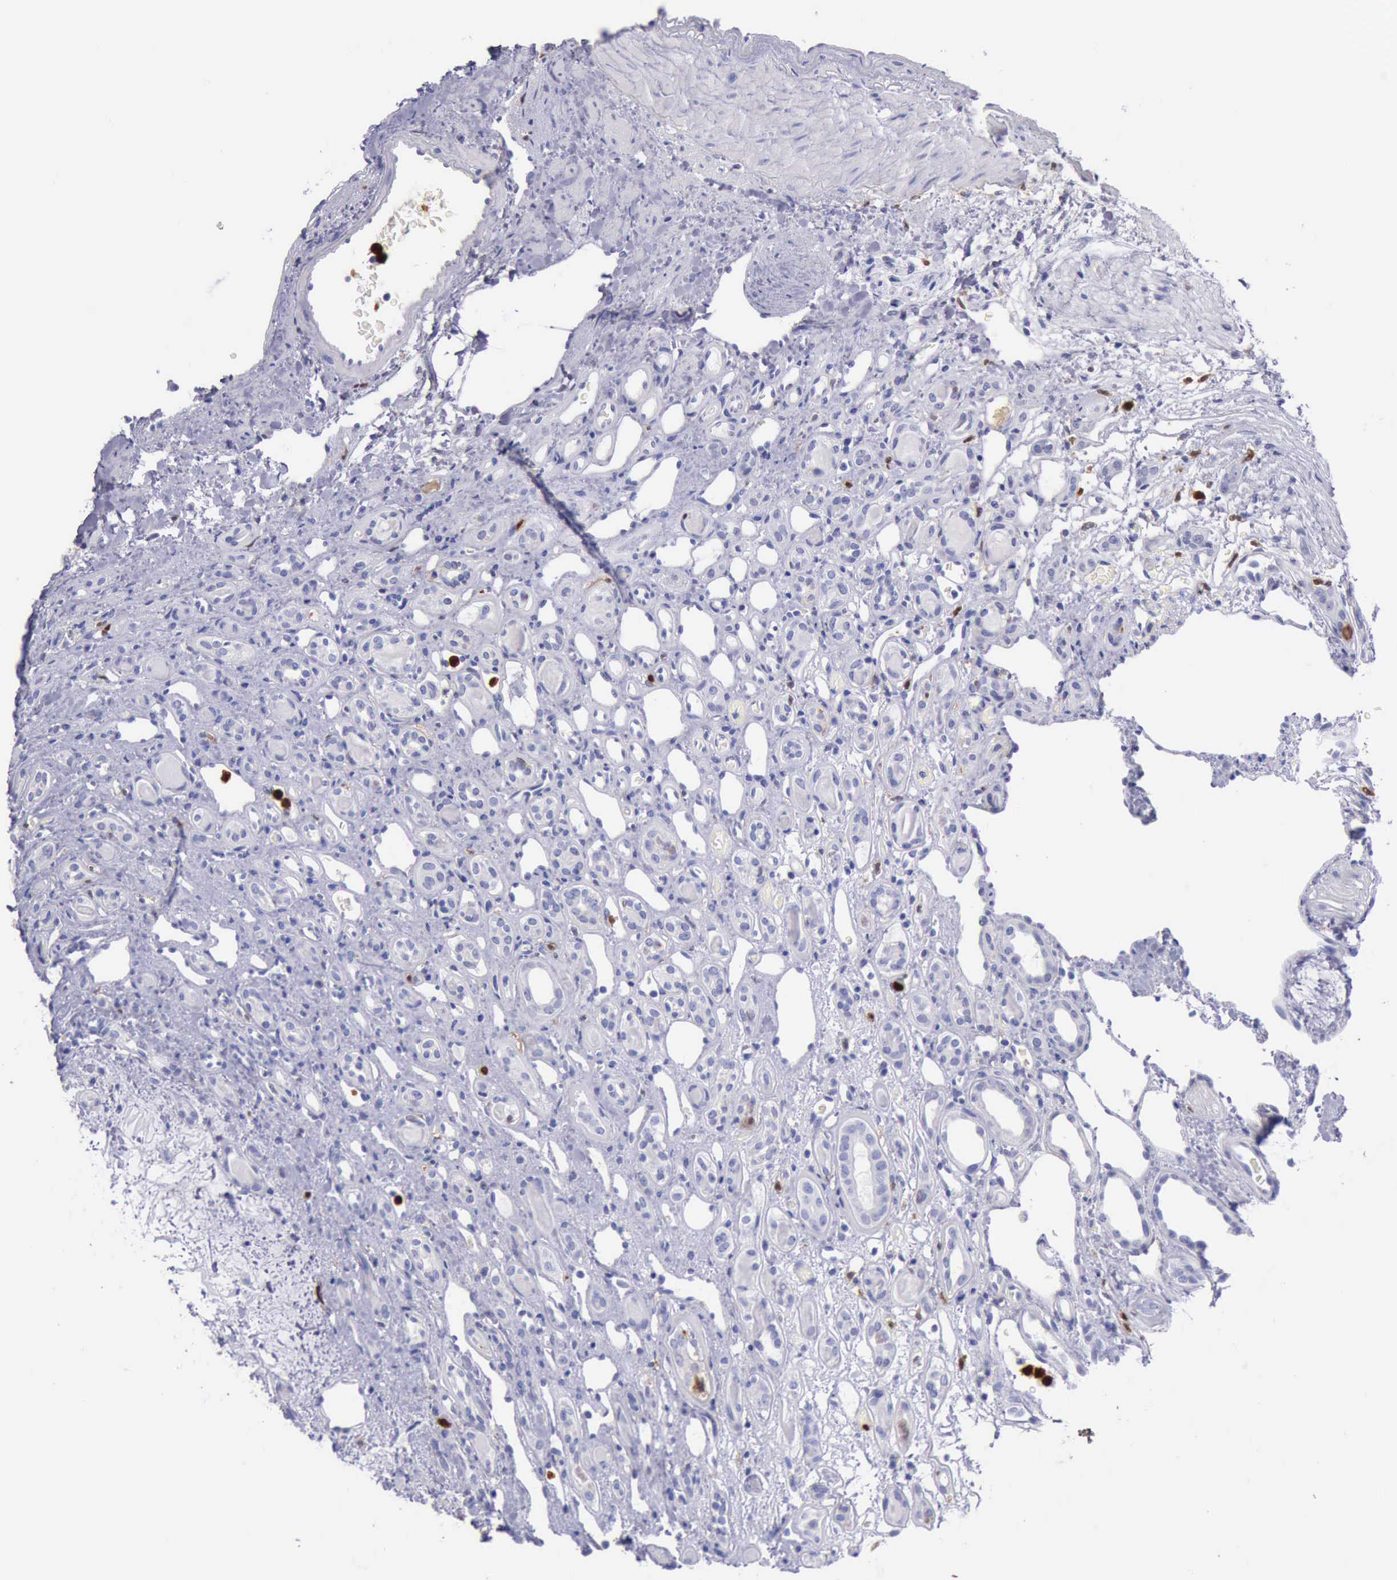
{"staining": {"intensity": "negative", "quantity": "none", "location": "none"}, "tissue": "renal cancer", "cell_type": "Tumor cells", "image_type": "cancer", "snomed": [{"axis": "morphology", "description": "Adenocarcinoma, NOS"}, {"axis": "topography", "description": "Kidney"}], "caption": "Tumor cells show no significant protein positivity in renal cancer (adenocarcinoma). (DAB IHC visualized using brightfield microscopy, high magnification).", "gene": "CSTA", "patient": {"sex": "female", "age": 60}}